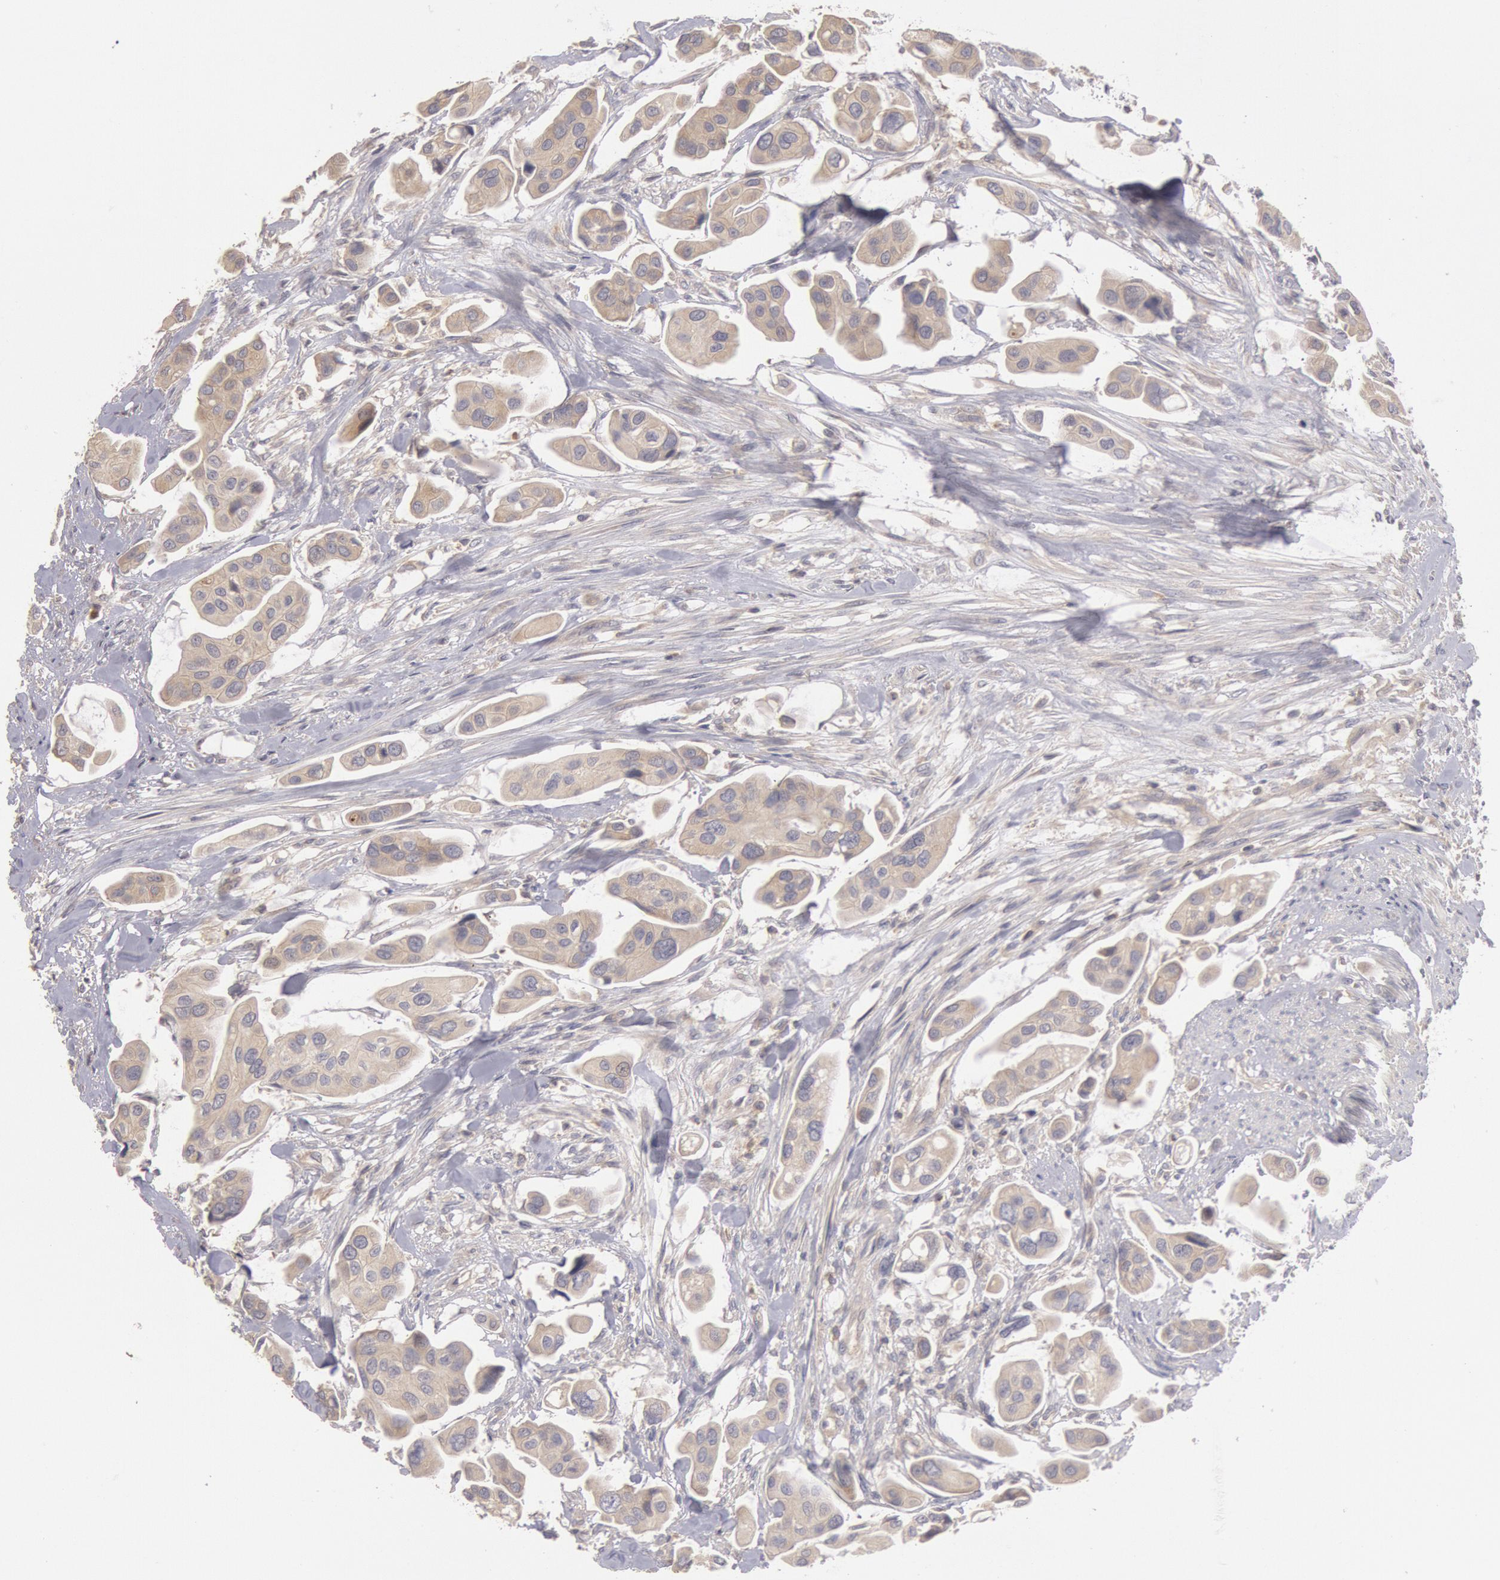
{"staining": {"intensity": "weak", "quantity": ">75%", "location": "cytoplasmic/membranous"}, "tissue": "urothelial cancer", "cell_type": "Tumor cells", "image_type": "cancer", "snomed": [{"axis": "morphology", "description": "Adenocarcinoma, NOS"}, {"axis": "topography", "description": "Urinary bladder"}], "caption": "Urothelial cancer tissue exhibits weak cytoplasmic/membranous positivity in about >75% of tumor cells, visualized by immunohistochemistry.", "gene": "PIK3R1", "patient": {"sex": "male", "age": 61}}